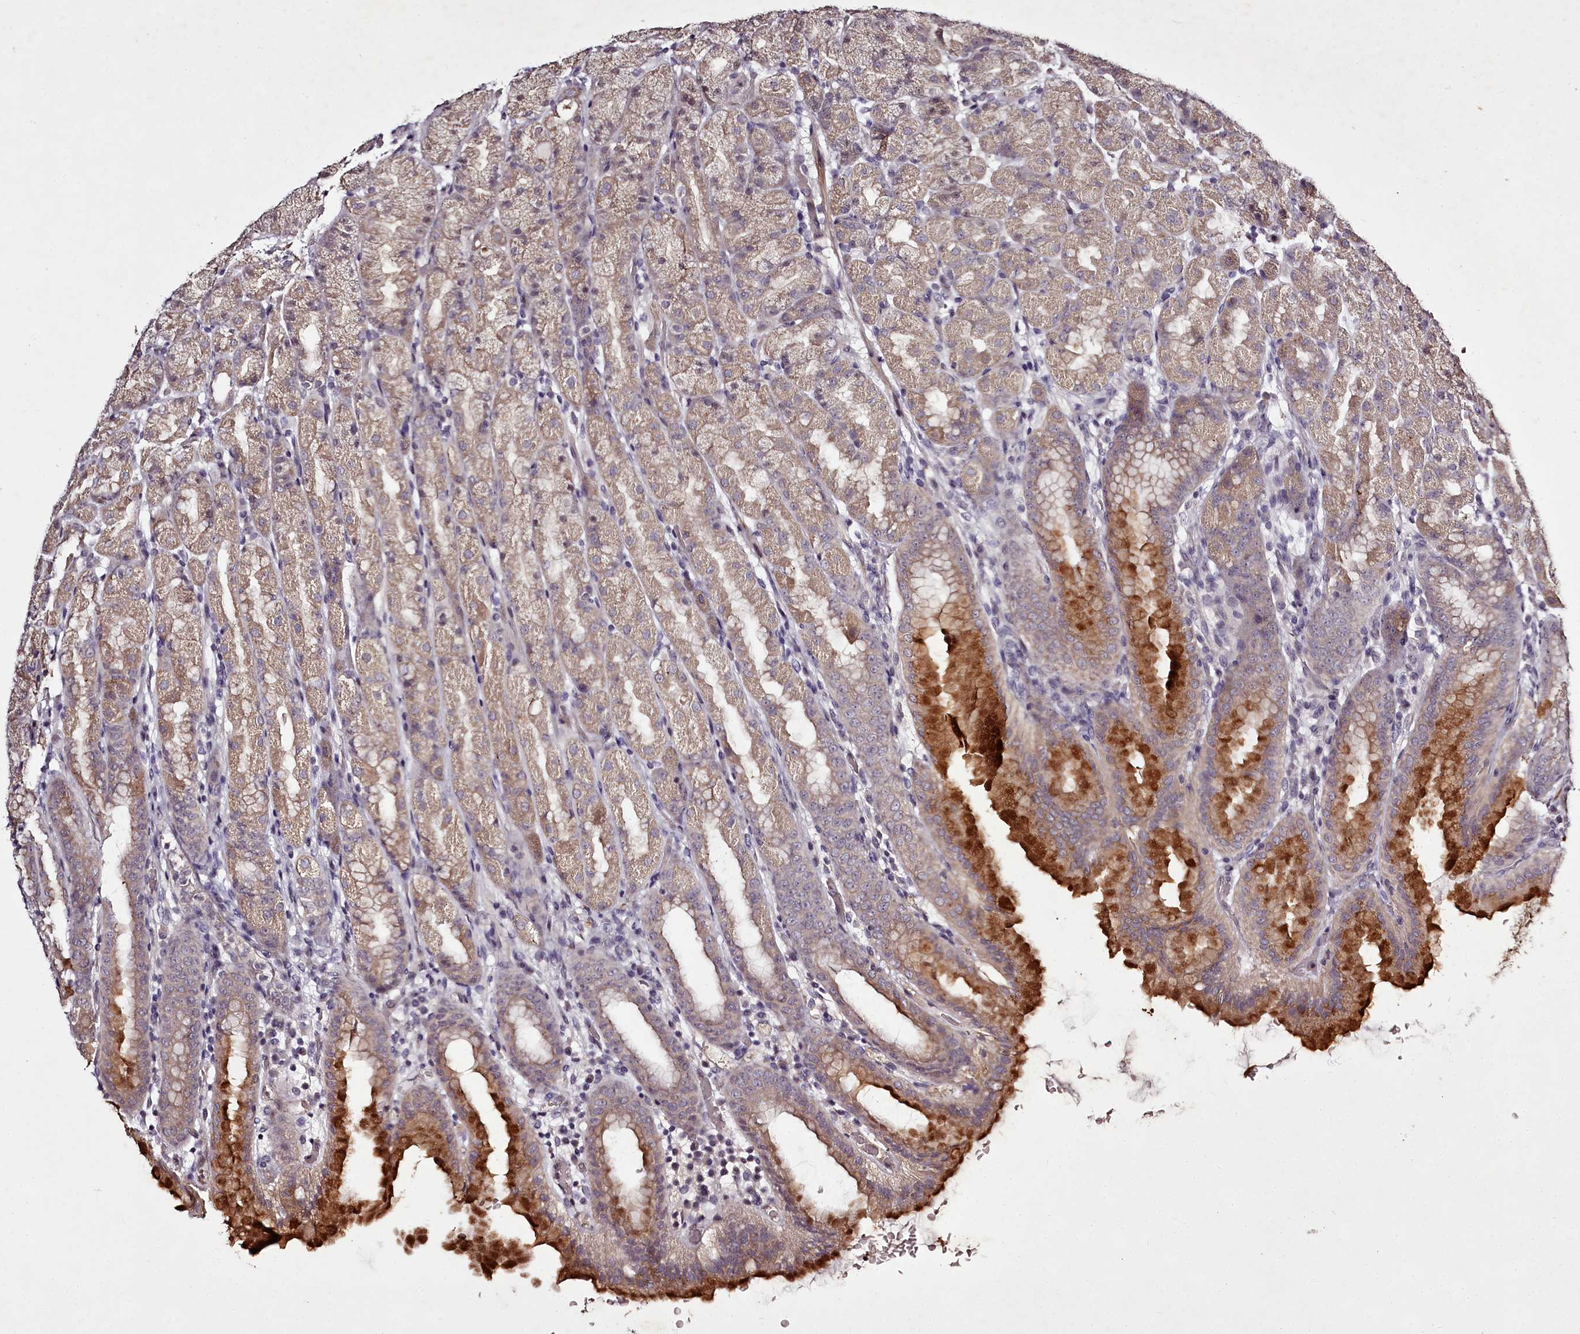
{"staining": {"intensity": "moderate", "quantity": "25%-75%", "location": "cytoplasmic/membranous"}, "tissue": "stomach", "cell_type": "Glandular cells", "image_type": "normal", "snomed": [{"axis": "morphology", "description": "Normal tissue, NOS"}, {"axis": "topography", "description": "Stomach, upper"}], "caption": "This is an image of IHC staining of unremarkable stomach, which shows moderate expression in the cytoplasmic/membranous of glandular cells.", "gene": "RBMXL2", "patient": {"sex": "male", "age": 68}}